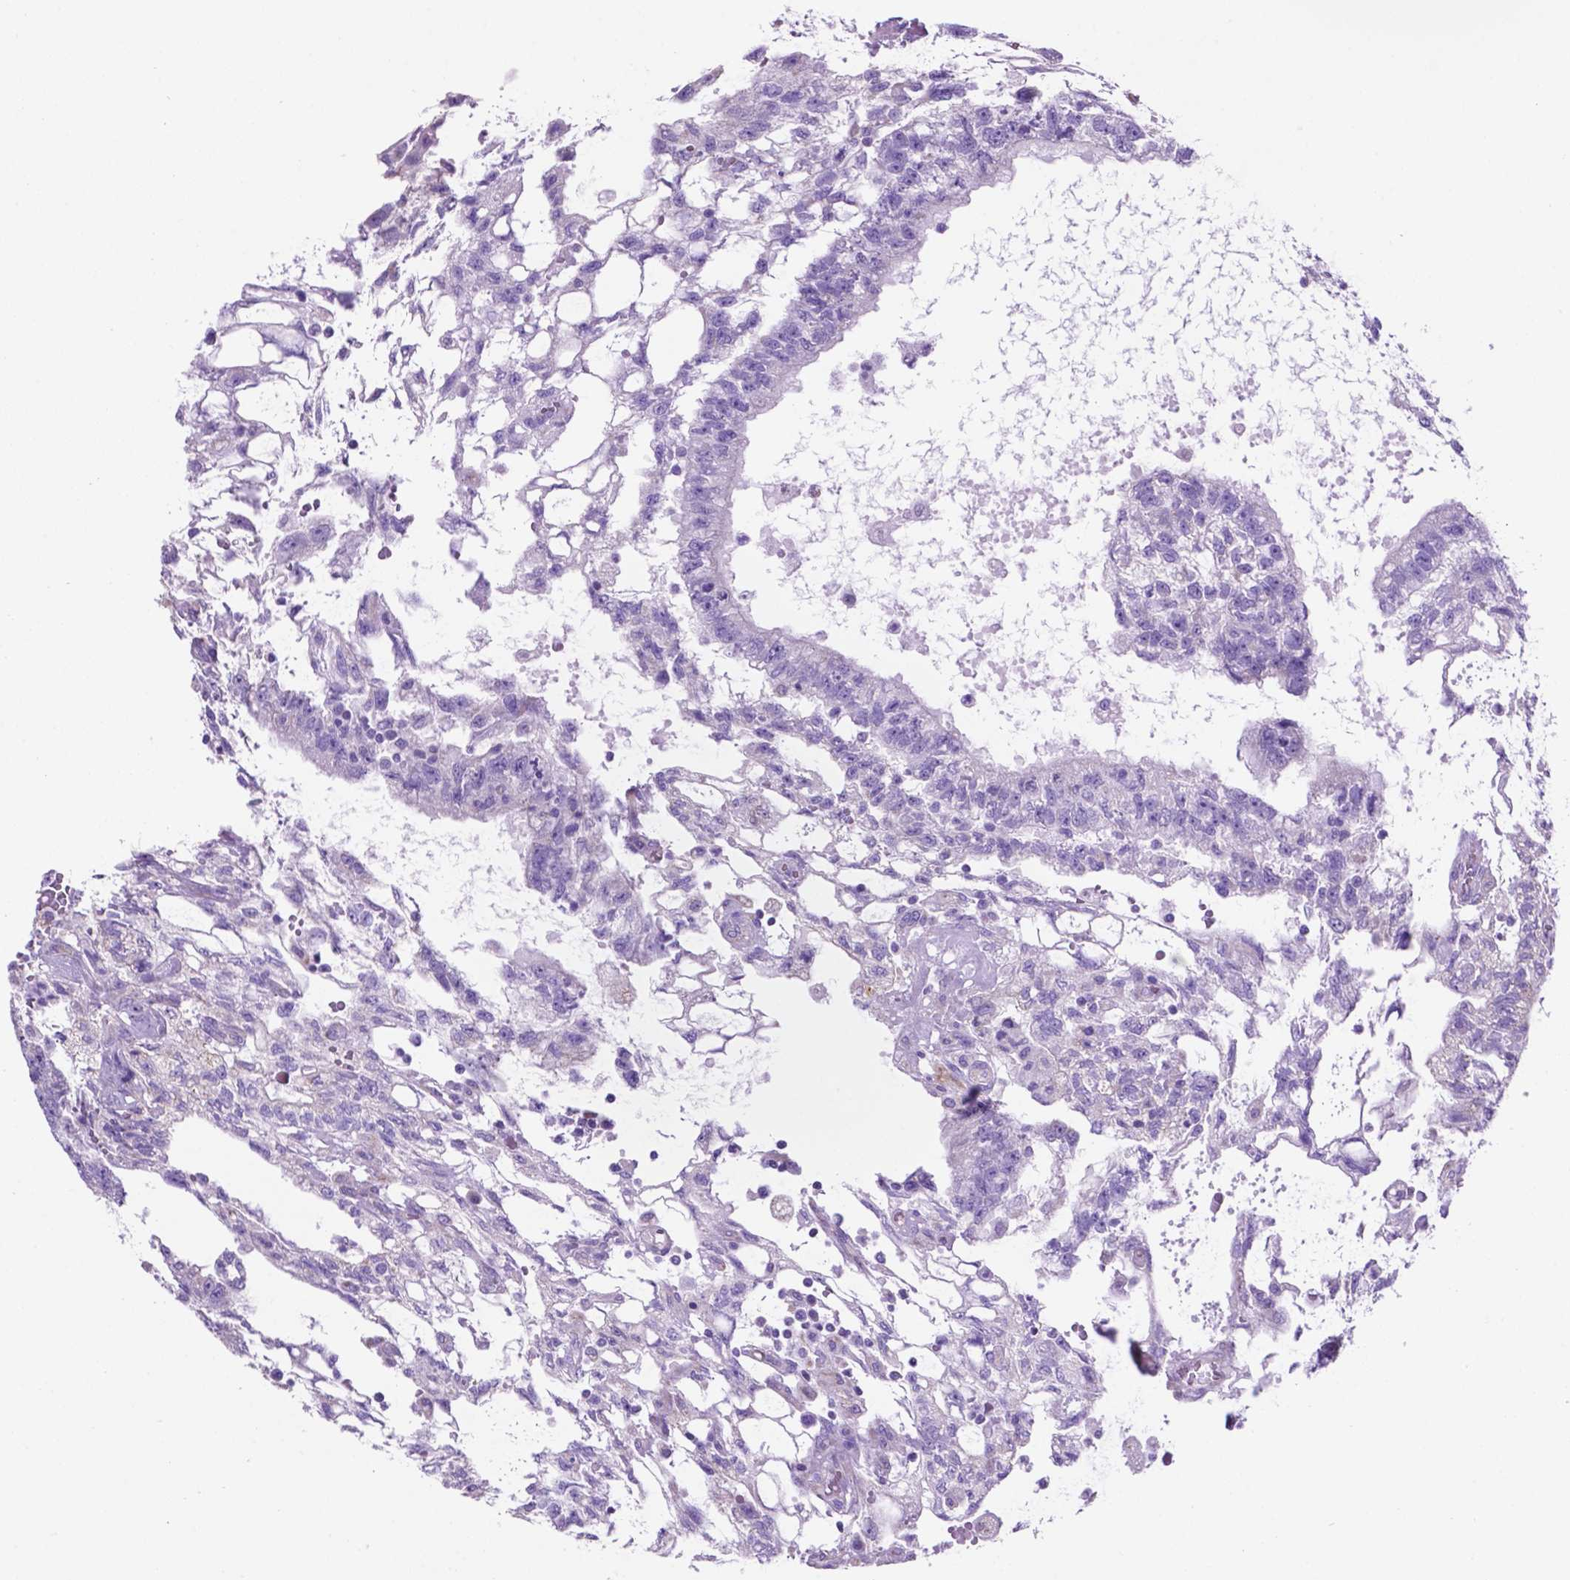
{"staining": {"intensity": "negative", "quantity": "none", "location": "none"}, "tissue": "testis cancer", "cell_type": "Tumor cells", "image_type": "cancer", "snomed": [{"axis": "morphology", "description": "Carcinoma, Embryonal, NOS"}, {"axis": "topography", "description": "Testis"}], "caption": "Immunohistochemical staining of human testis cancer demonstrates no significant staining in tumor cells.", "gene": "TMEM121B", "patient": {"sex": "male", "age": 32}}